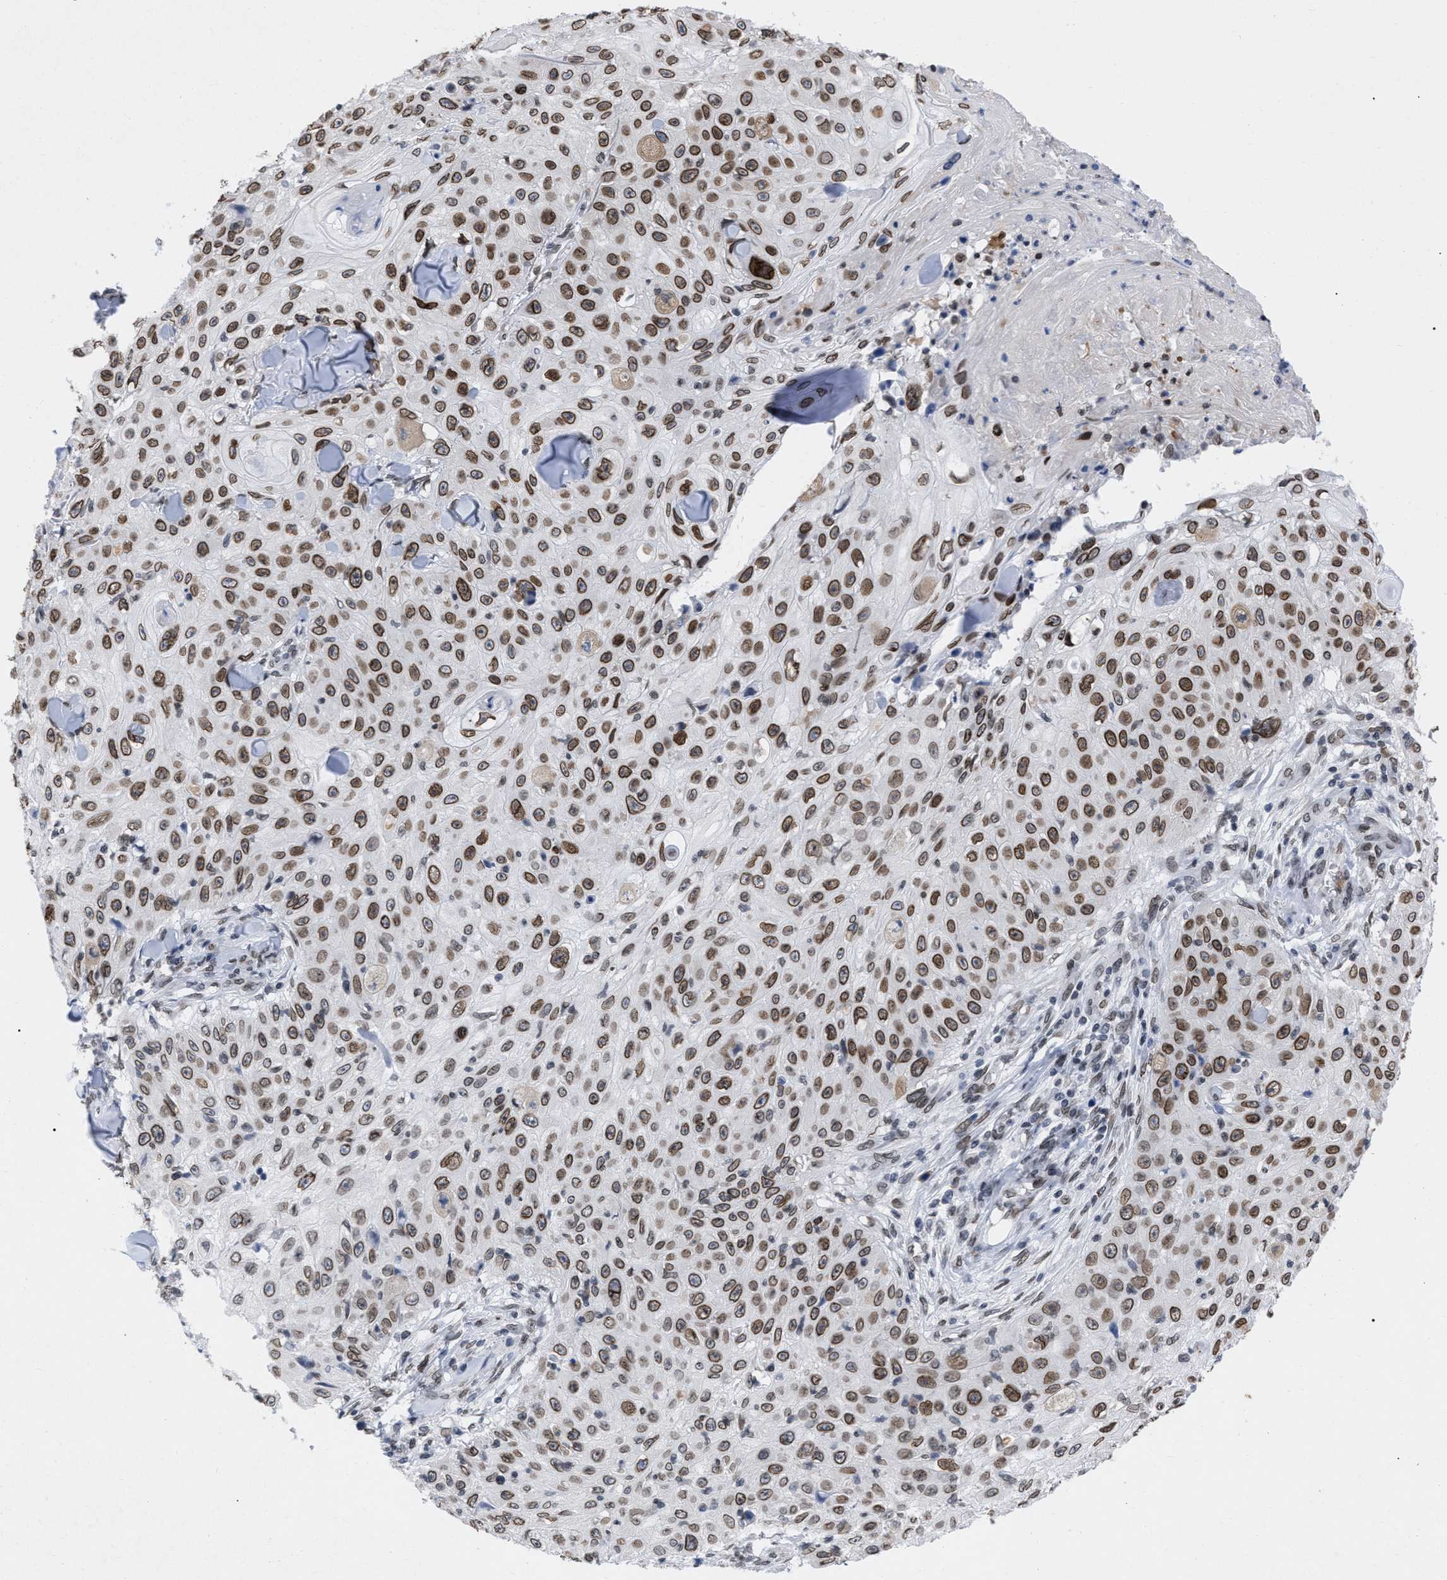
{"staining": {"intensity": "strong", "quantity": ">75%", "location": "cytoplasmic/membranous,nuclear"}, "tissue": "skin cancer", "cell_type": "Tumor cells", "image_type": "cancer", "snomed": [{"axis": "morphology", "description": "Squamous cell carcinoma, NOS"}, {"axis": "topography", "description": "Skin"}], "caption": "Brown immunohistochemical staining in squamous cell carcinoma (skin) demonstrates strong cytoplasmic/membranous and nuclear expression in about >75% of tumor cells.", "gene": "TPR", "patient": {"sex": "male", "age": 86}}